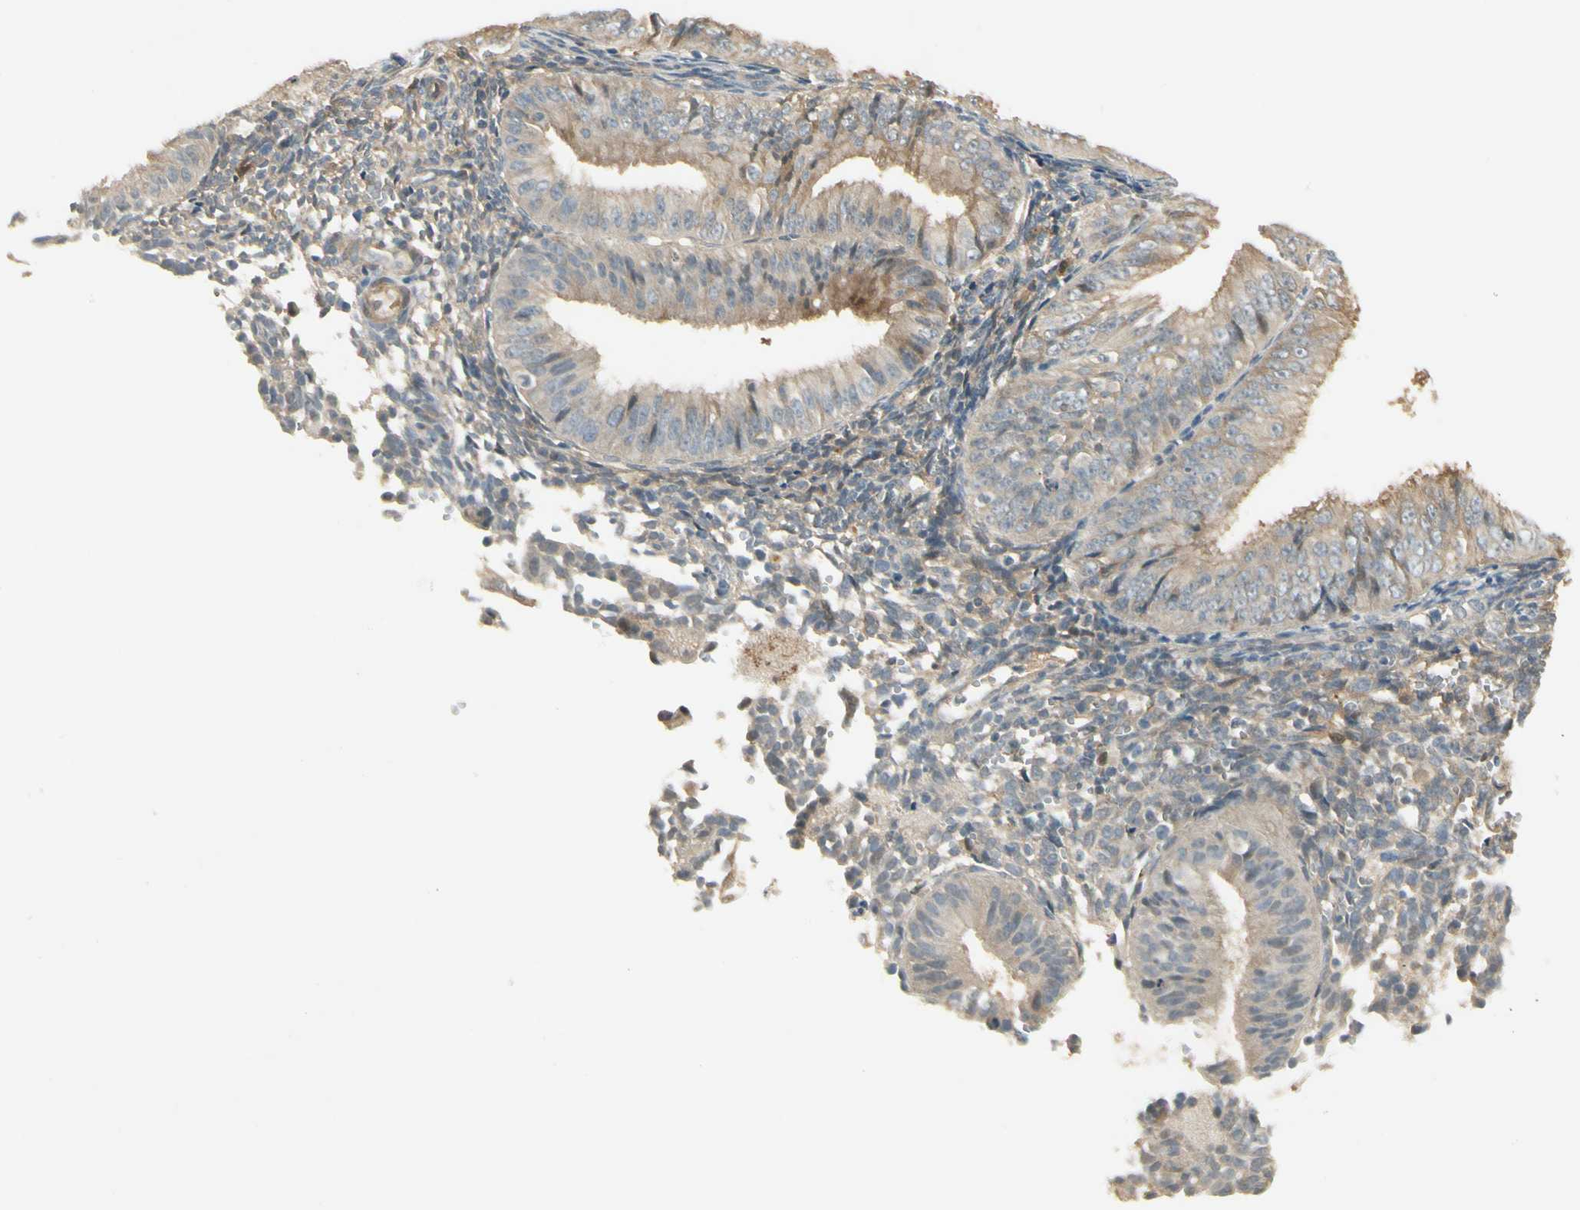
{"staining": {"intensity": "weak", "quantity": ">75%", "location": "cytoplasmic/membranous"}, "tissue": "endometrial cancer", "cell_type": "Tumor cells", "image_type": "cancer", "snomed": [{"axis": "morphology", "description": "Normal tissue, NOS"}, {"axis": "morphology", "description": "Adenocarcinoma, NOS"}, {"axis": "topography", "description": "Endometrium"}], "caption": "The micrograph reveals staining of adenocarcinoma (endometrial), revealing weak cytoplasmic/membranous protein expression (brown color) within tumor cells.", "gene": "EPHB3", "patient": {"sex": "female", "age": 53}}